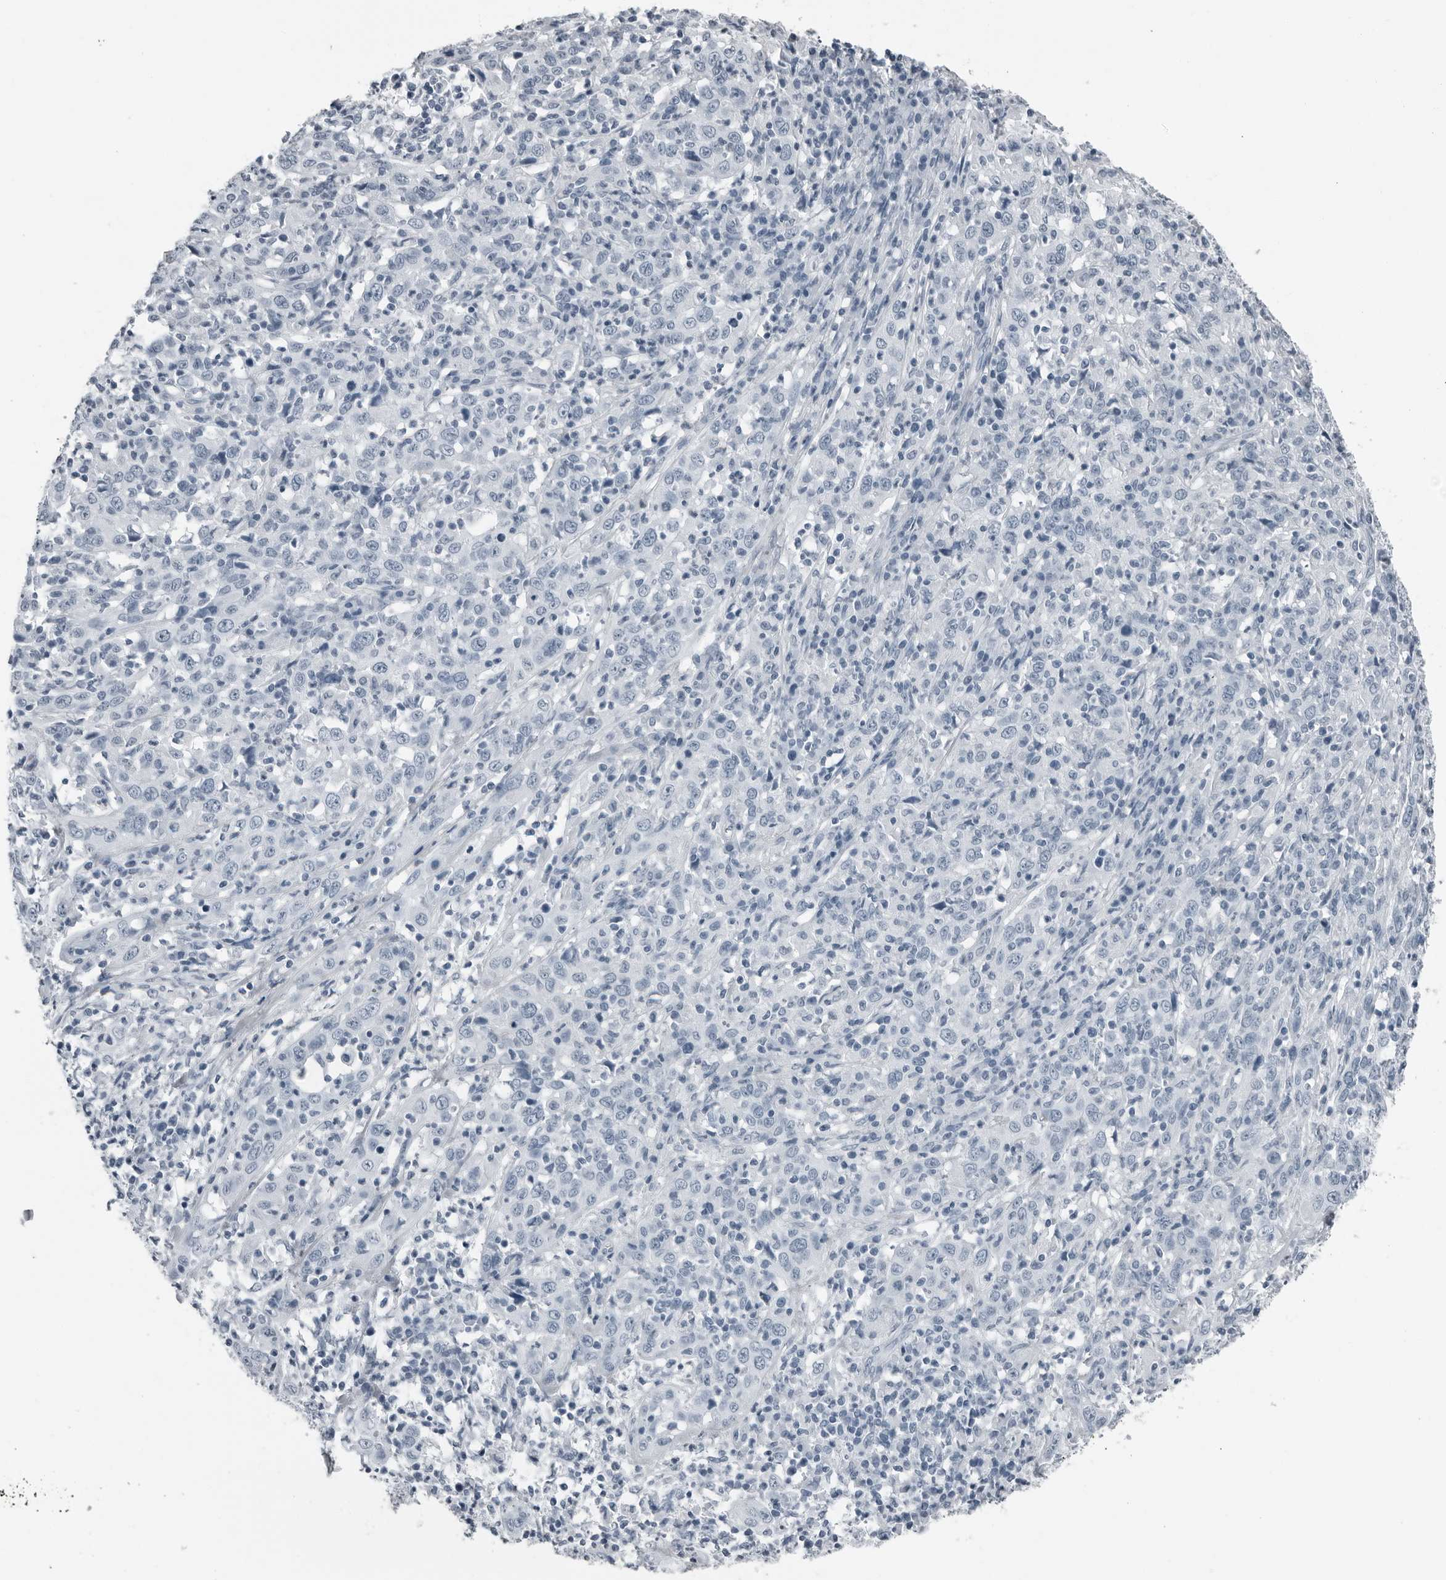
{"staining": {"intensity": "negative", "quantity": "none", "location": "none"}, "tissue": "cervical cancer", "cell_type": "Tumor cells", "image_type": "cancer", "snomed": [{"axis": "morphology", "description": "Squamous cell carcinoma, NOS"}, {"axis": "topography", "description": "Cervix"}], "caption": "Immunohistochemistry (IHC) histopathology image of human cervical cancer (squamous cell carcinoma) stained for a protein (brown), which displays no expression in tumor cells.", "gene": "PRSS1", "patient": {"sex": "female", "age": 46}}